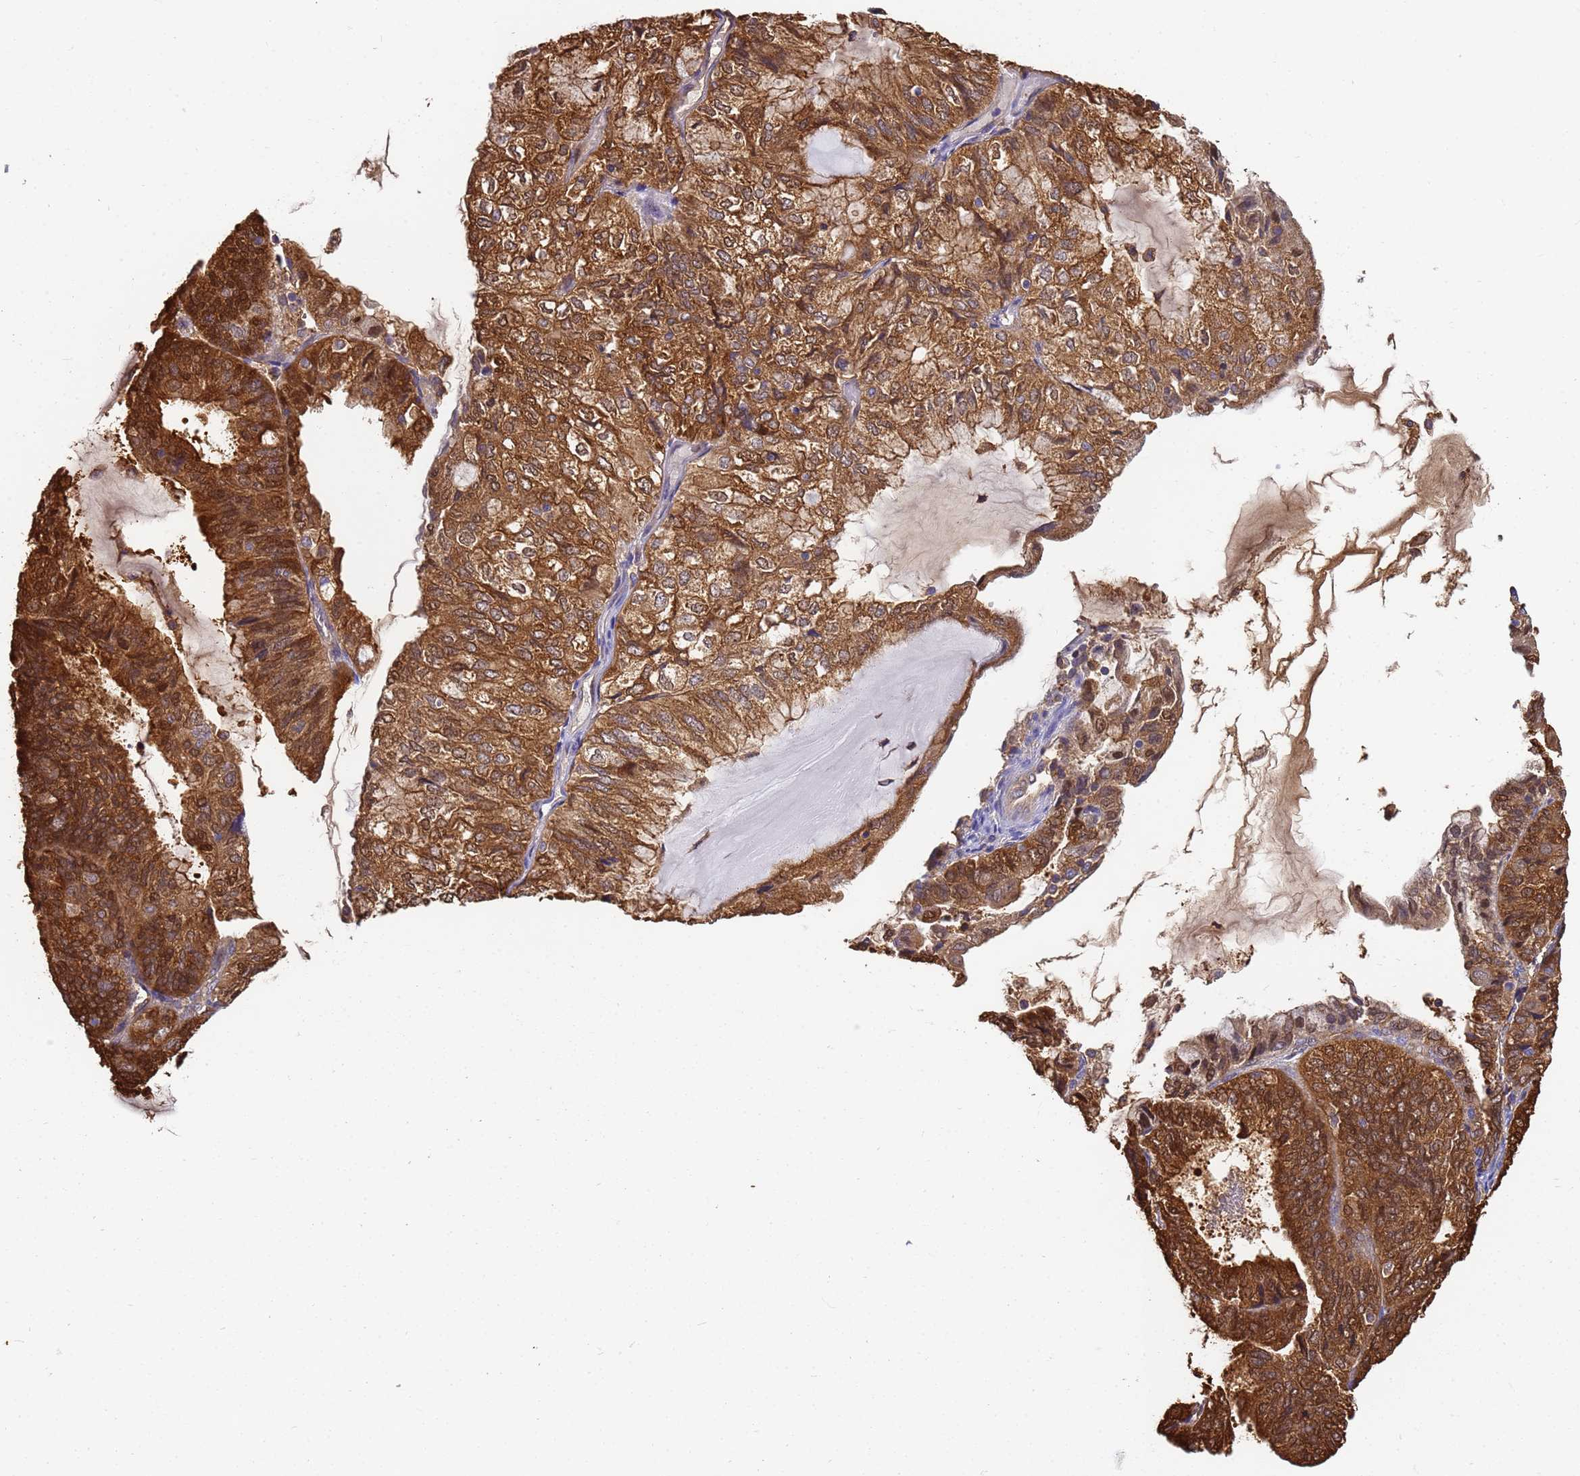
{"staining": {"intensity": "moderate", "quantity": ">75%", "location": "cytoplasmic/membranous"}, "tissue": "endometrial cancer", "cell_type": "Tumor cells", "image_type": "cancer", "snomed": [{"axis": "morphology", "description": "Adenocarcinoma, NOS"}, {"axis": "topography", "description": "Endometrium"}], "caption": "A high-resolution photomicrograph shows immunohistochemistry (IHC) staining of endometrial adenocarcinoma, which displays moderate cytoplasmic/membranous staining in approximately >75% of tumor cells. (brown staining indicates protein expression, while blue staining denotes nuclei).", "gene": "NME1-NME2", "patient": {"sex": "female", "age": 81}}